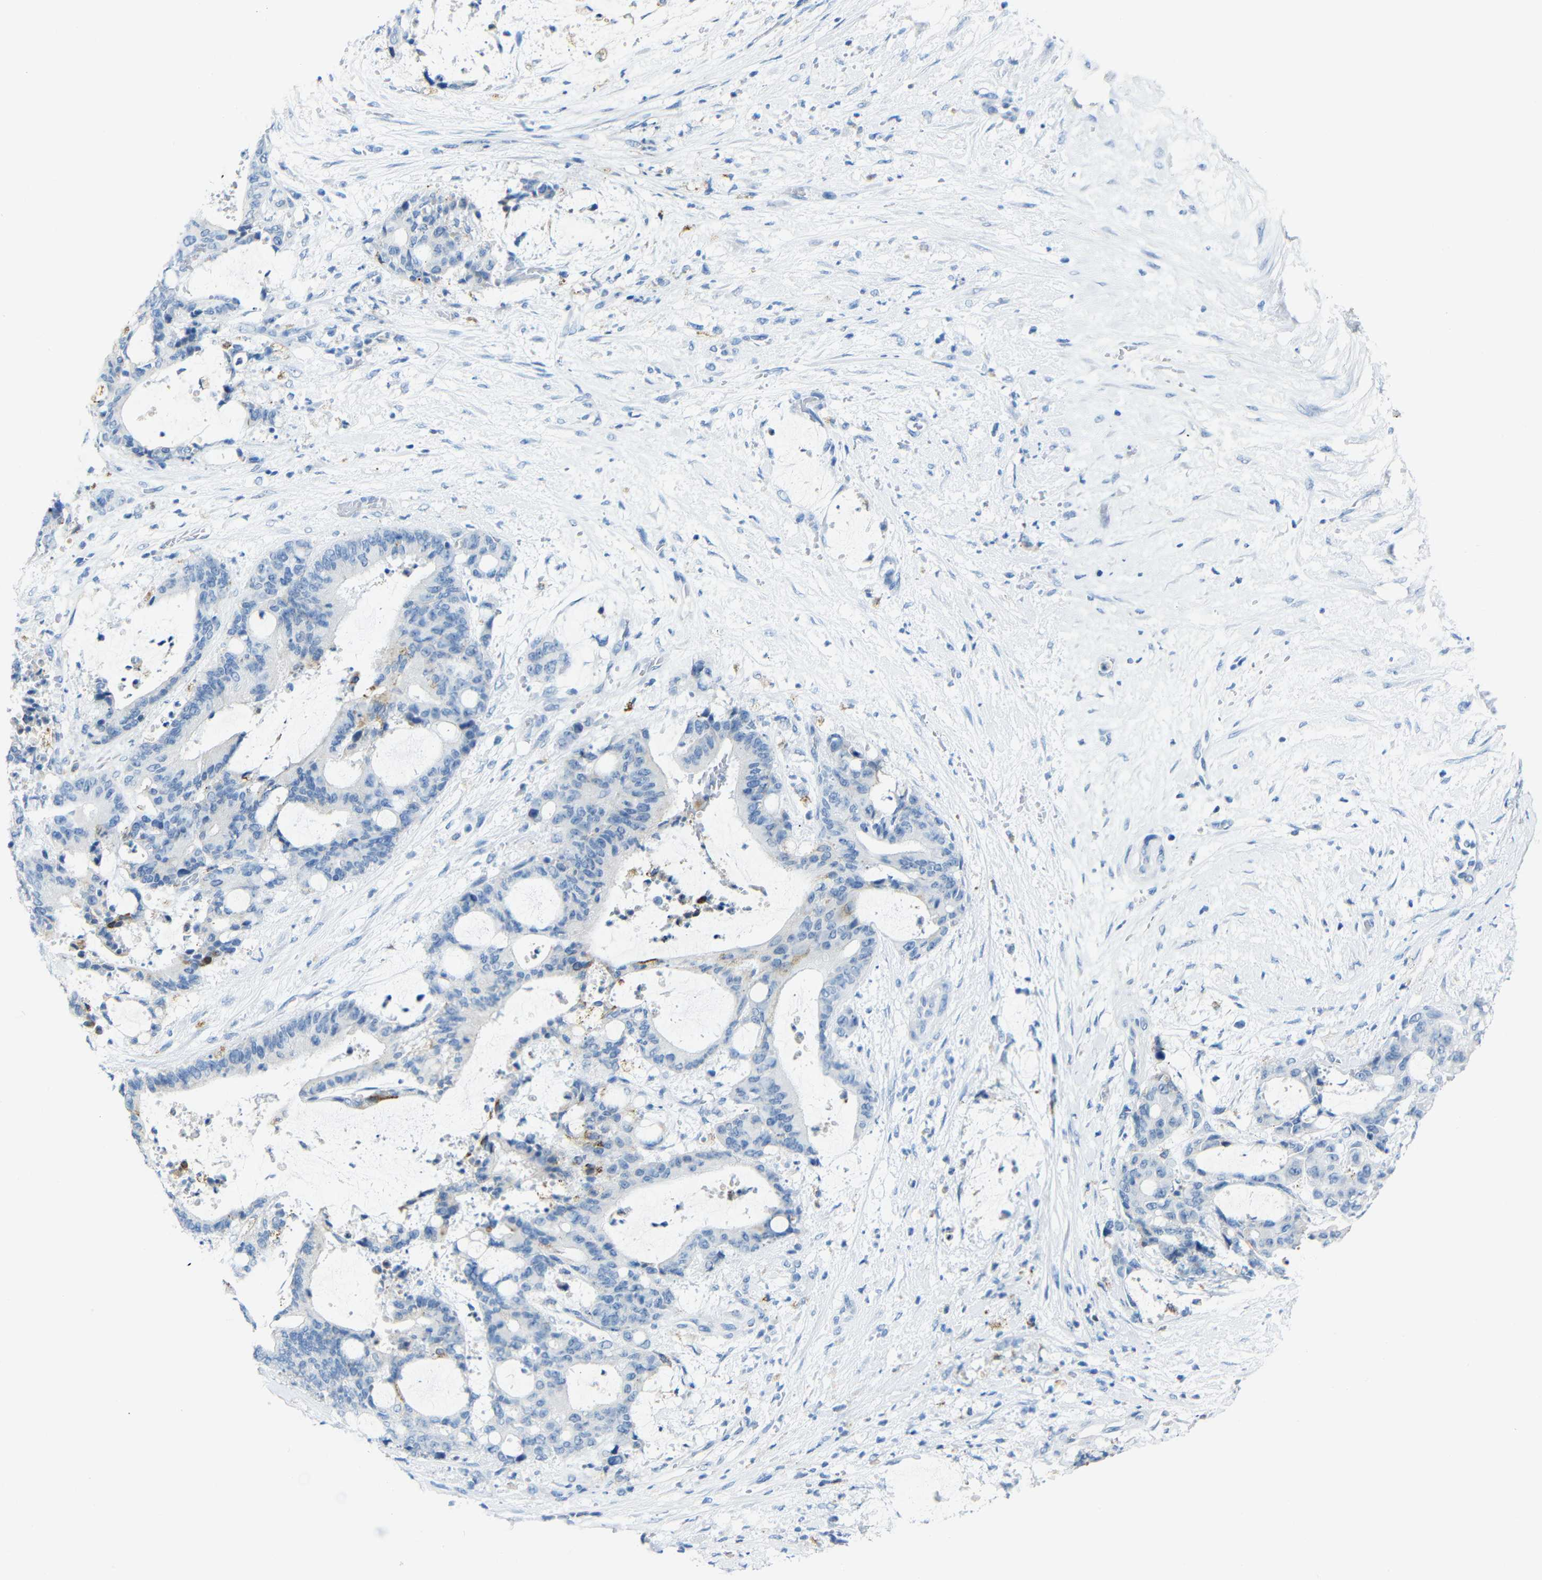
{"staining": {"intensity": "negative", "quantity": "none", "location": "none"}, "tissue": "liver cancer", "cell_type": "Tumor cells", "image_type": "cancer", "snomed": [{"axis": "morphology", "description": "Normal tissue, NOS"}, {"axis": "morphology", "description": "Cholangiocarcinoma"}, {"axis": "topography", "description": "Liver"}, {"axis": "topography", "description": "Peripheral nerve tissue"}], "caption": "The micrograph shows no significant expression in tumor cells of liver cancer (cholangiocarcinoma).", "gene": "C15orf48", "patient": {"sex": "female", "age": 73}}